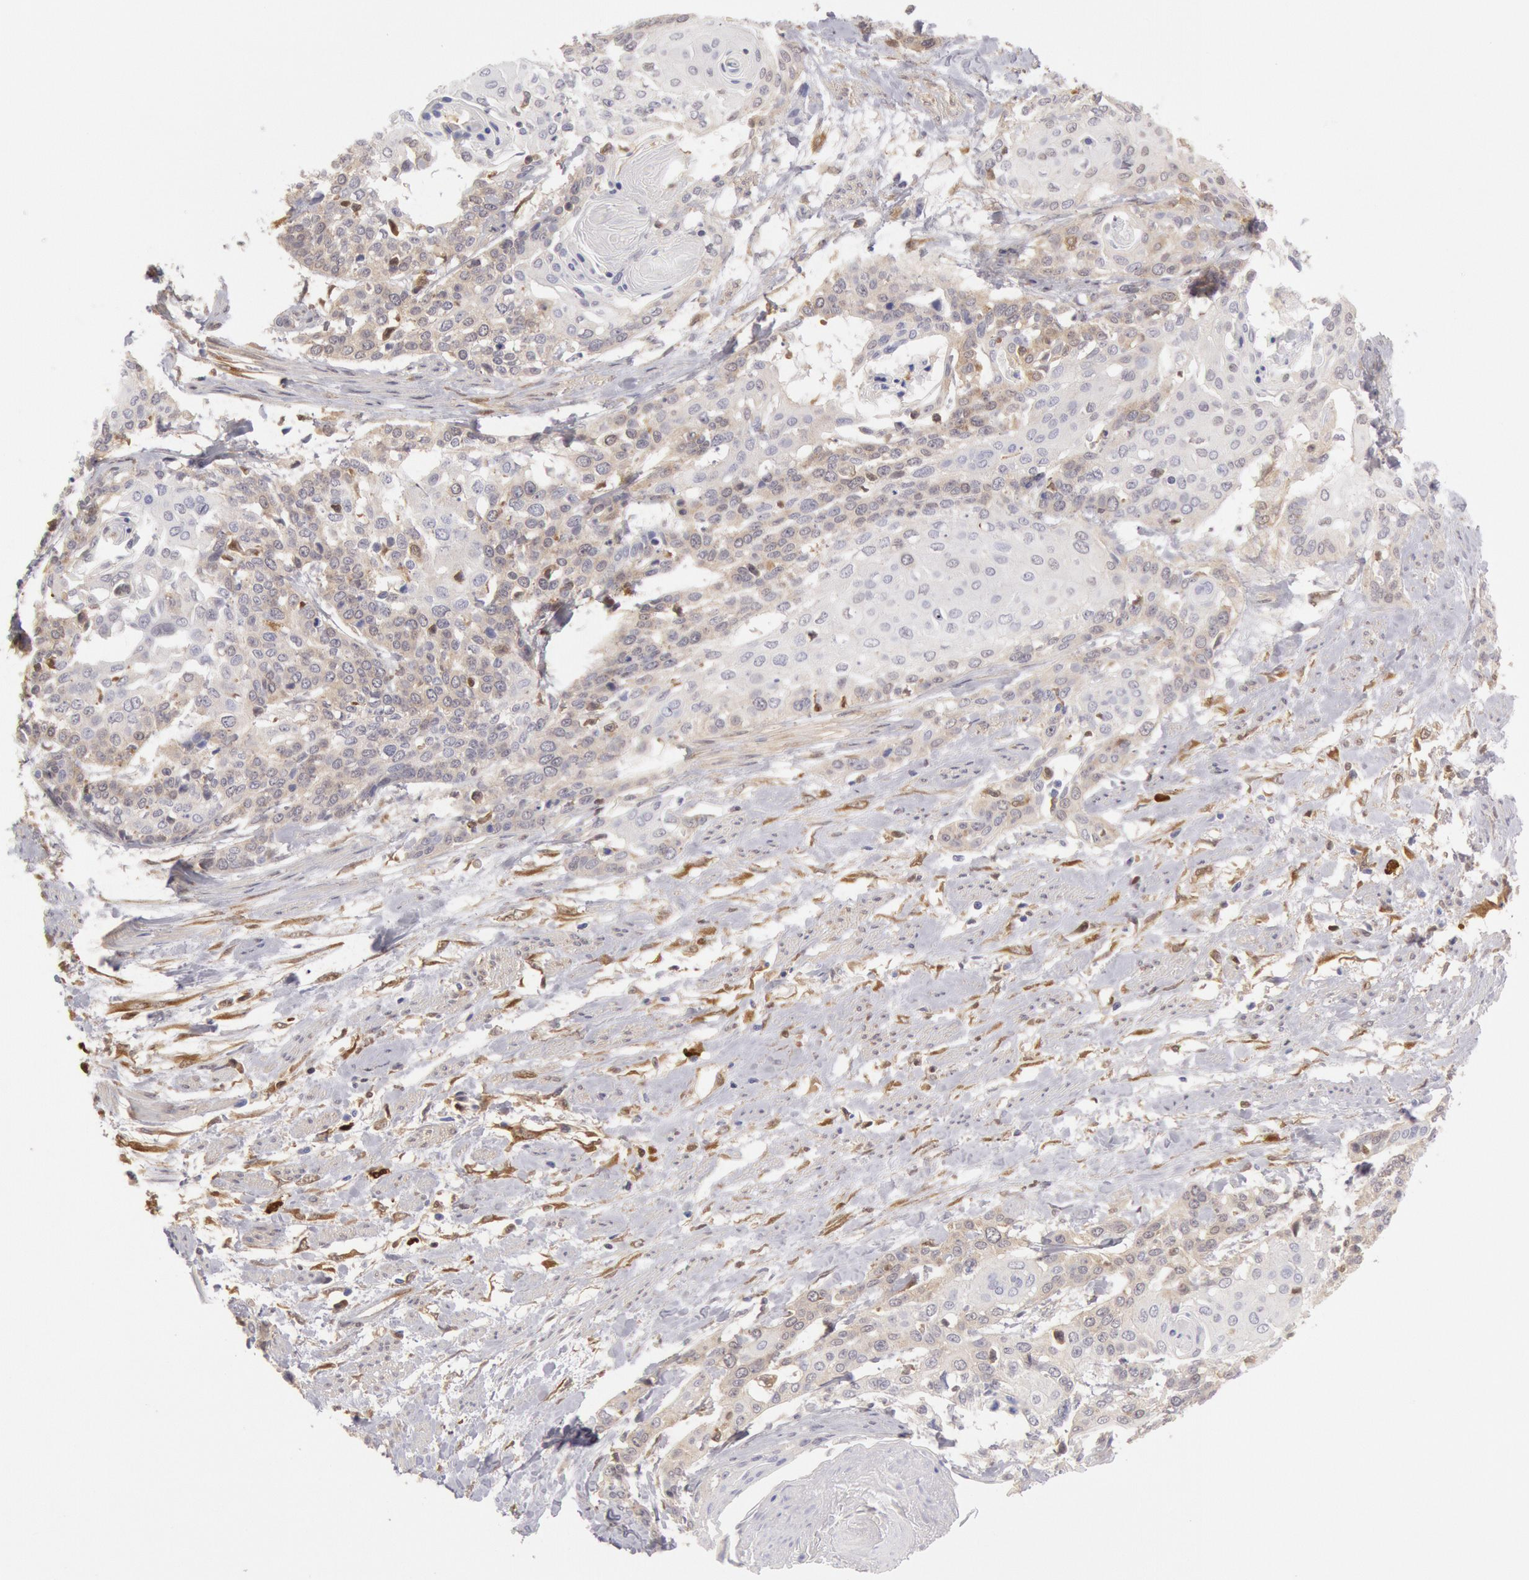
{"staining": {"intensity": "negative", "quantity": "none", "location": "none"}, "tissue": "cervical cancer", "cell_type": "Tumor cells", "image_type": "cancer", "snomed": [{"axis": "morphology", "description": "Squamous cell carcinoma, NOS"}, {"axis": "topography", "description": "Cervix"}], "caption": "This histopathology image is of squamous cell carcinoma (cervical) stained with immunohistochemistry to label a protein in brown with the nuclei are counter-stained blue. There is no staining in tumor cells.", "gene": "CCDC50", "patient": {"sex": "female", "age": 57}}